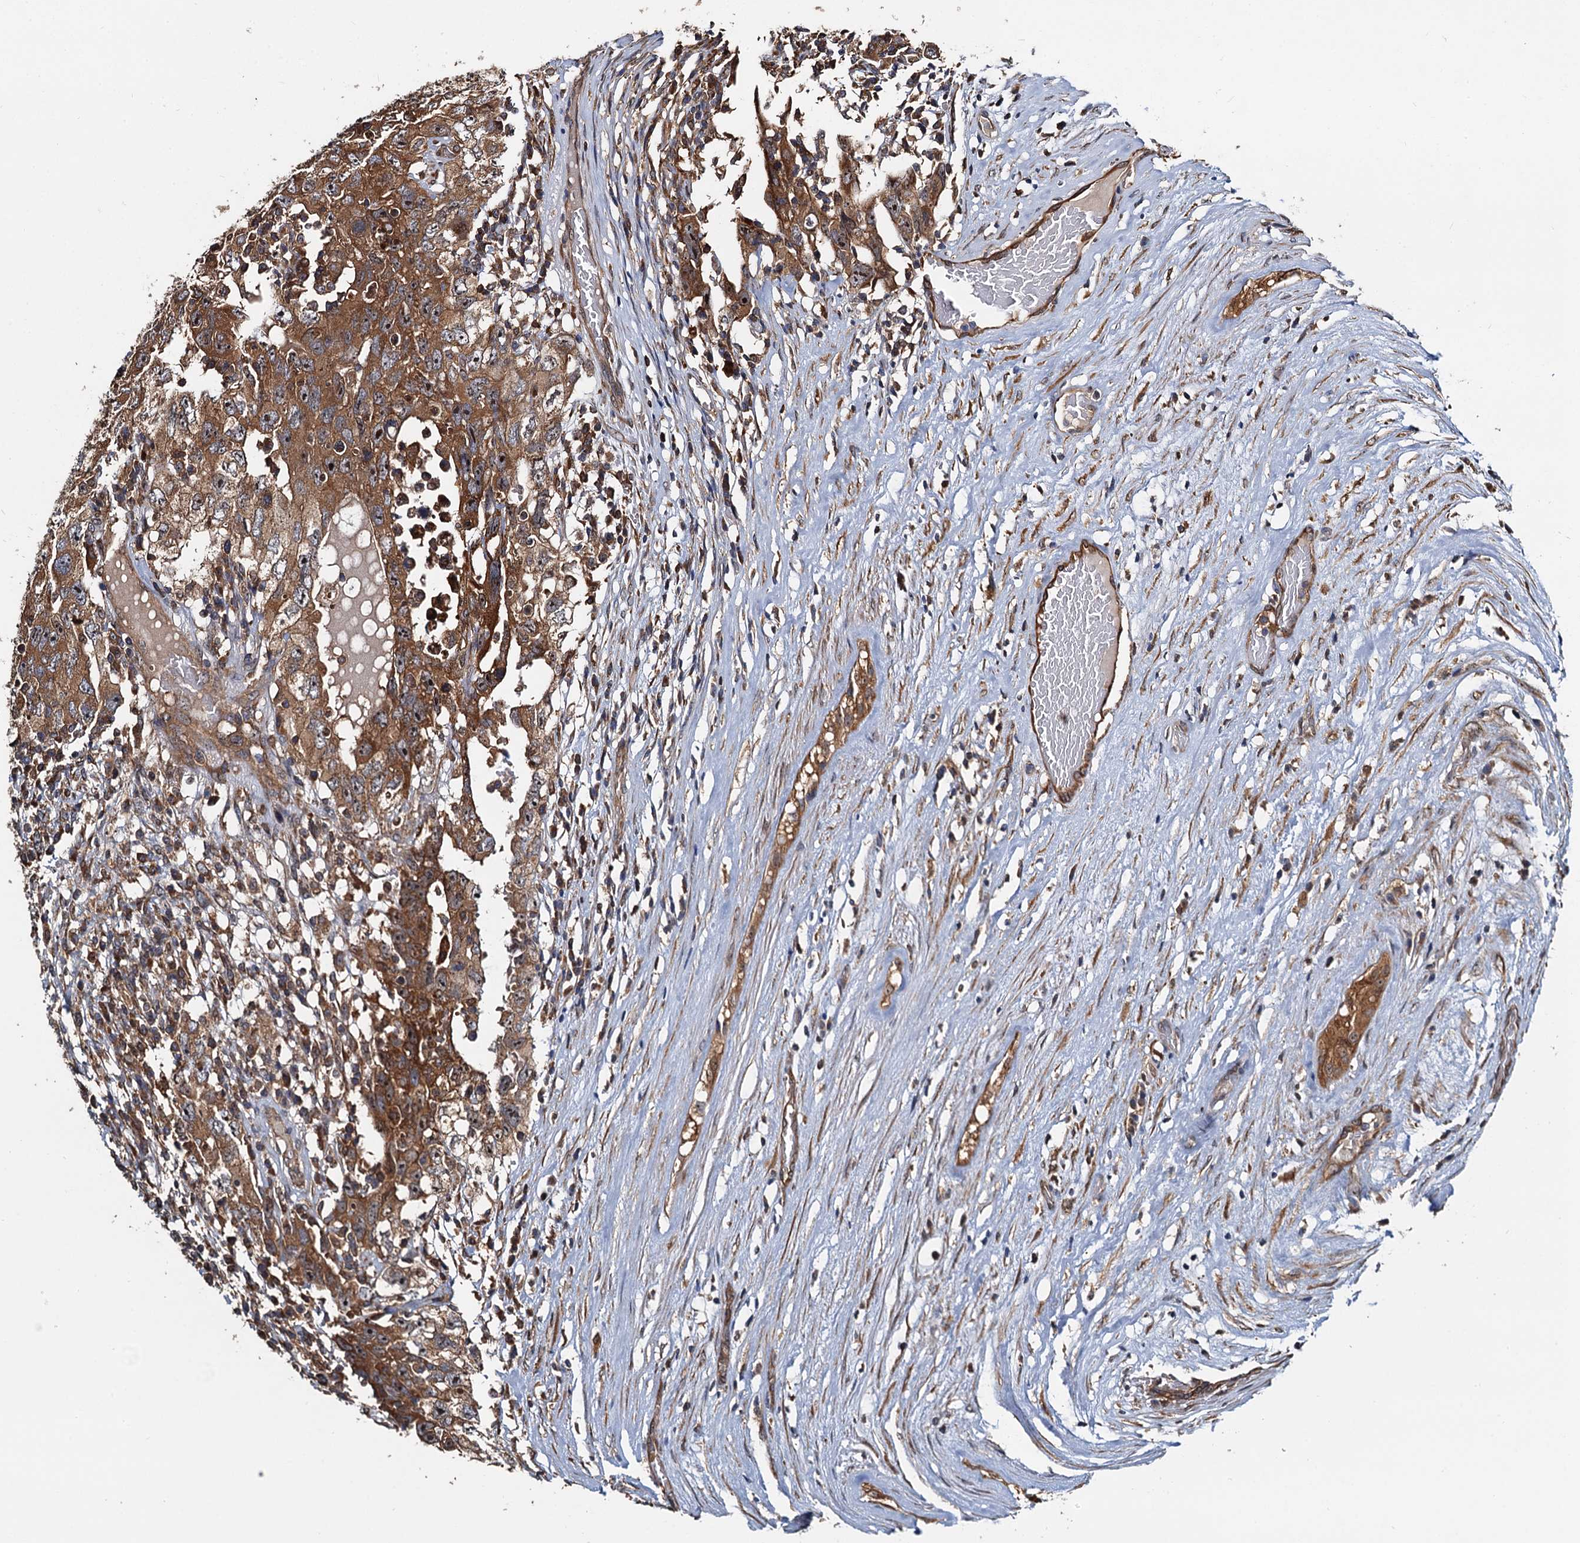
{"staining": {"intensity": "moderate", "quantity": ">75%", "location": "cytoplasmic/membranous"}, "tissue": "testis cancer", "cell_type": "Tumor cells", "image_type": "cancer", "snomed": [{"axis": "morphology", "description": "Carcinoma, Embryonal, NOS"}, {"axis": "topography", "description": "Testis"}], "caption": "Tumor cells display moderate cytoplasmic/membranous expression in about >75% of cells in testis cancer.", "gene": "USP6NL", "patient": {"sex": "male", "age": 26}}